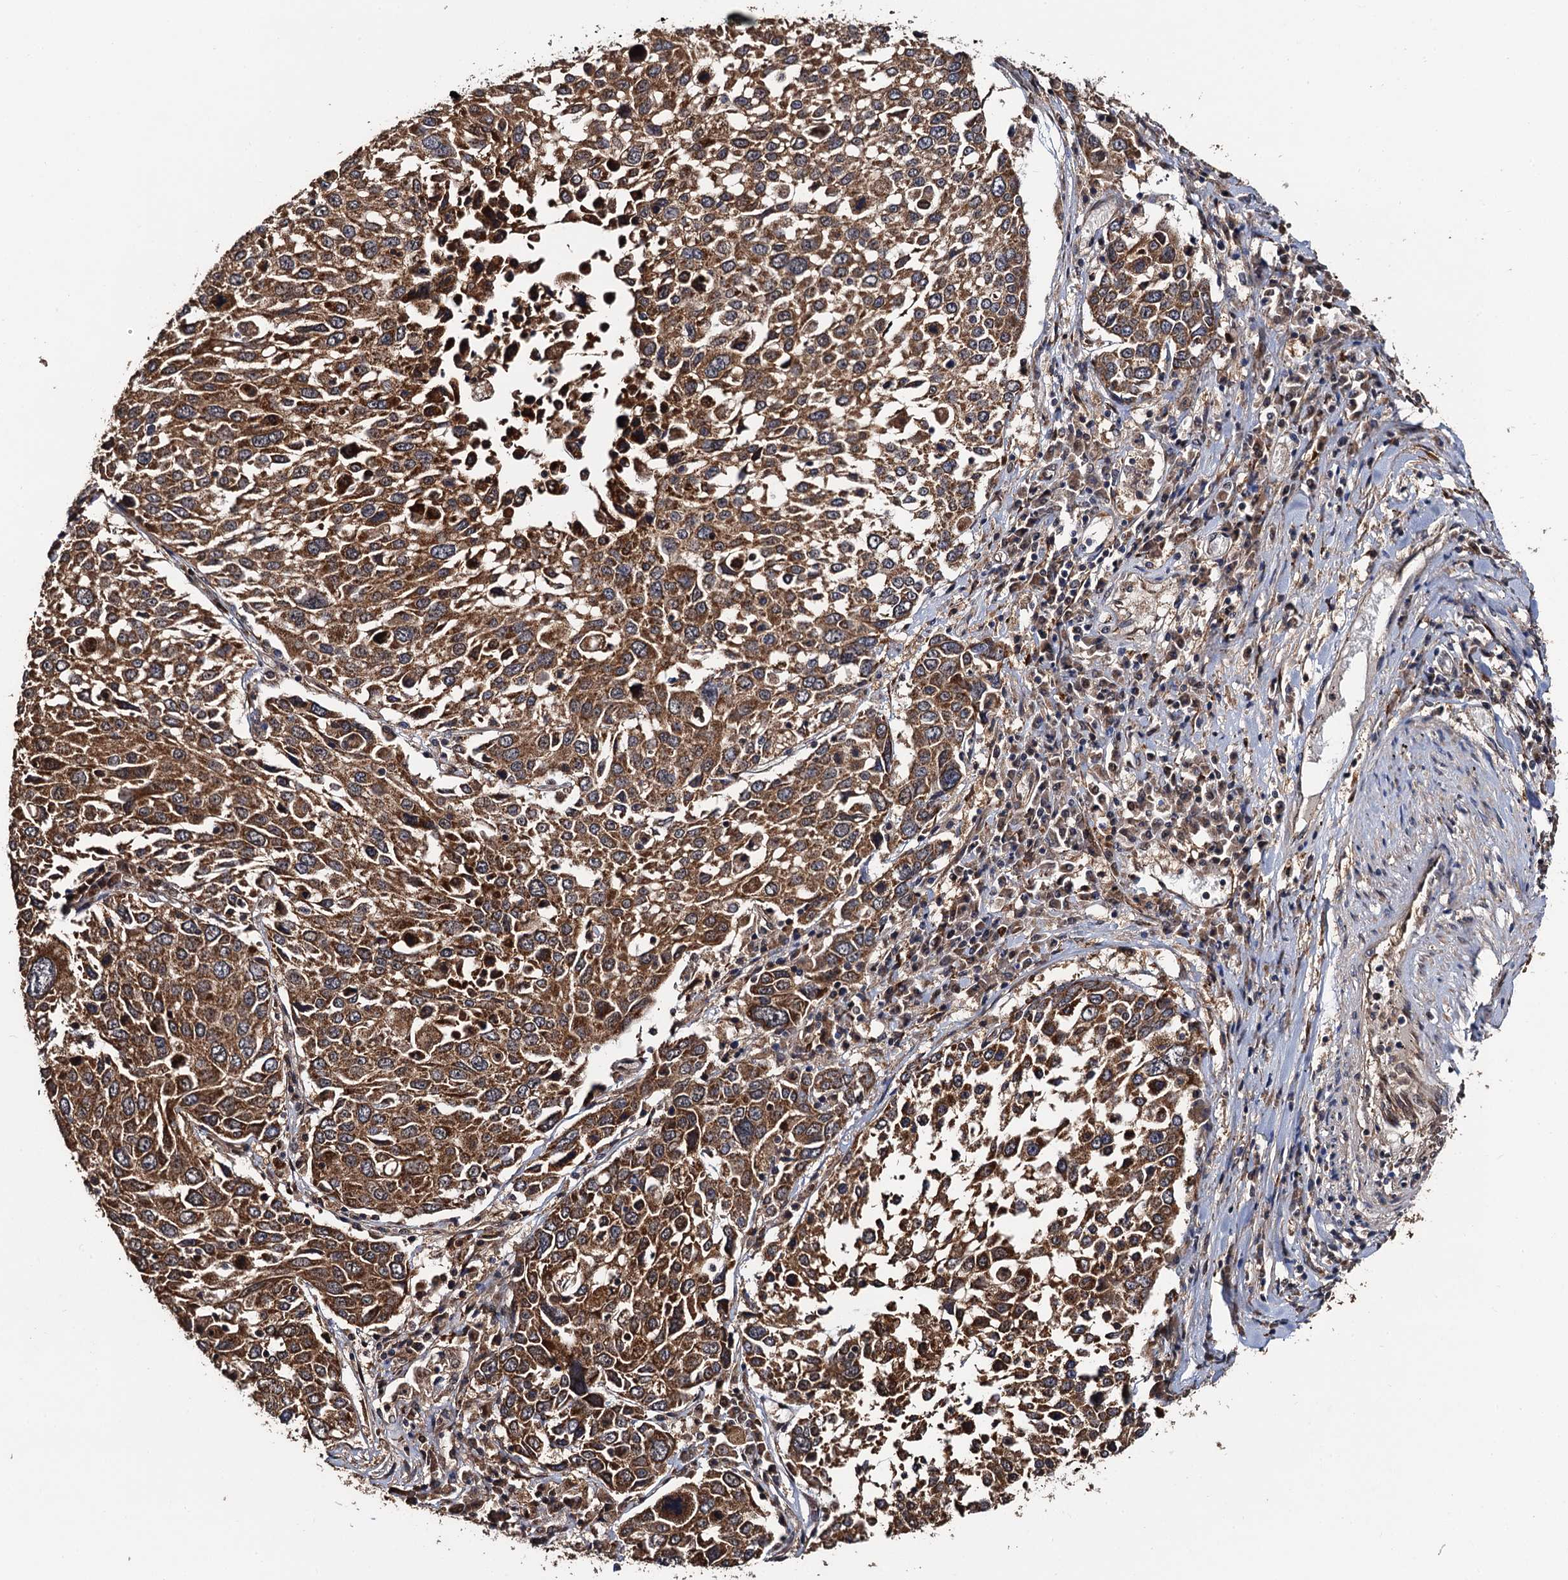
{"staining": {"intensity": "moderate", "quantity": ">75%", "location": "cytoplasmic/membranous"}, "tissue": "lung cancer", "cell_type": "Tumor cells", "image_type": "cancer", "snomed": [{"axis": "morphology", "description": "Squamous cell carcinoma, NOS"}, {"axis": "topography", "description": "Lung"}], "caption": "Lung cancer was stained to show a protein in brown. There is medium levels of moderate cytoplasmic/membranous staining in approximately >75% of tumor cells. Ihc stains the protein in brown and the nuclei are stained blue.", "gene": "MIER2", "patient": {"sex": "male", "age": 65}}